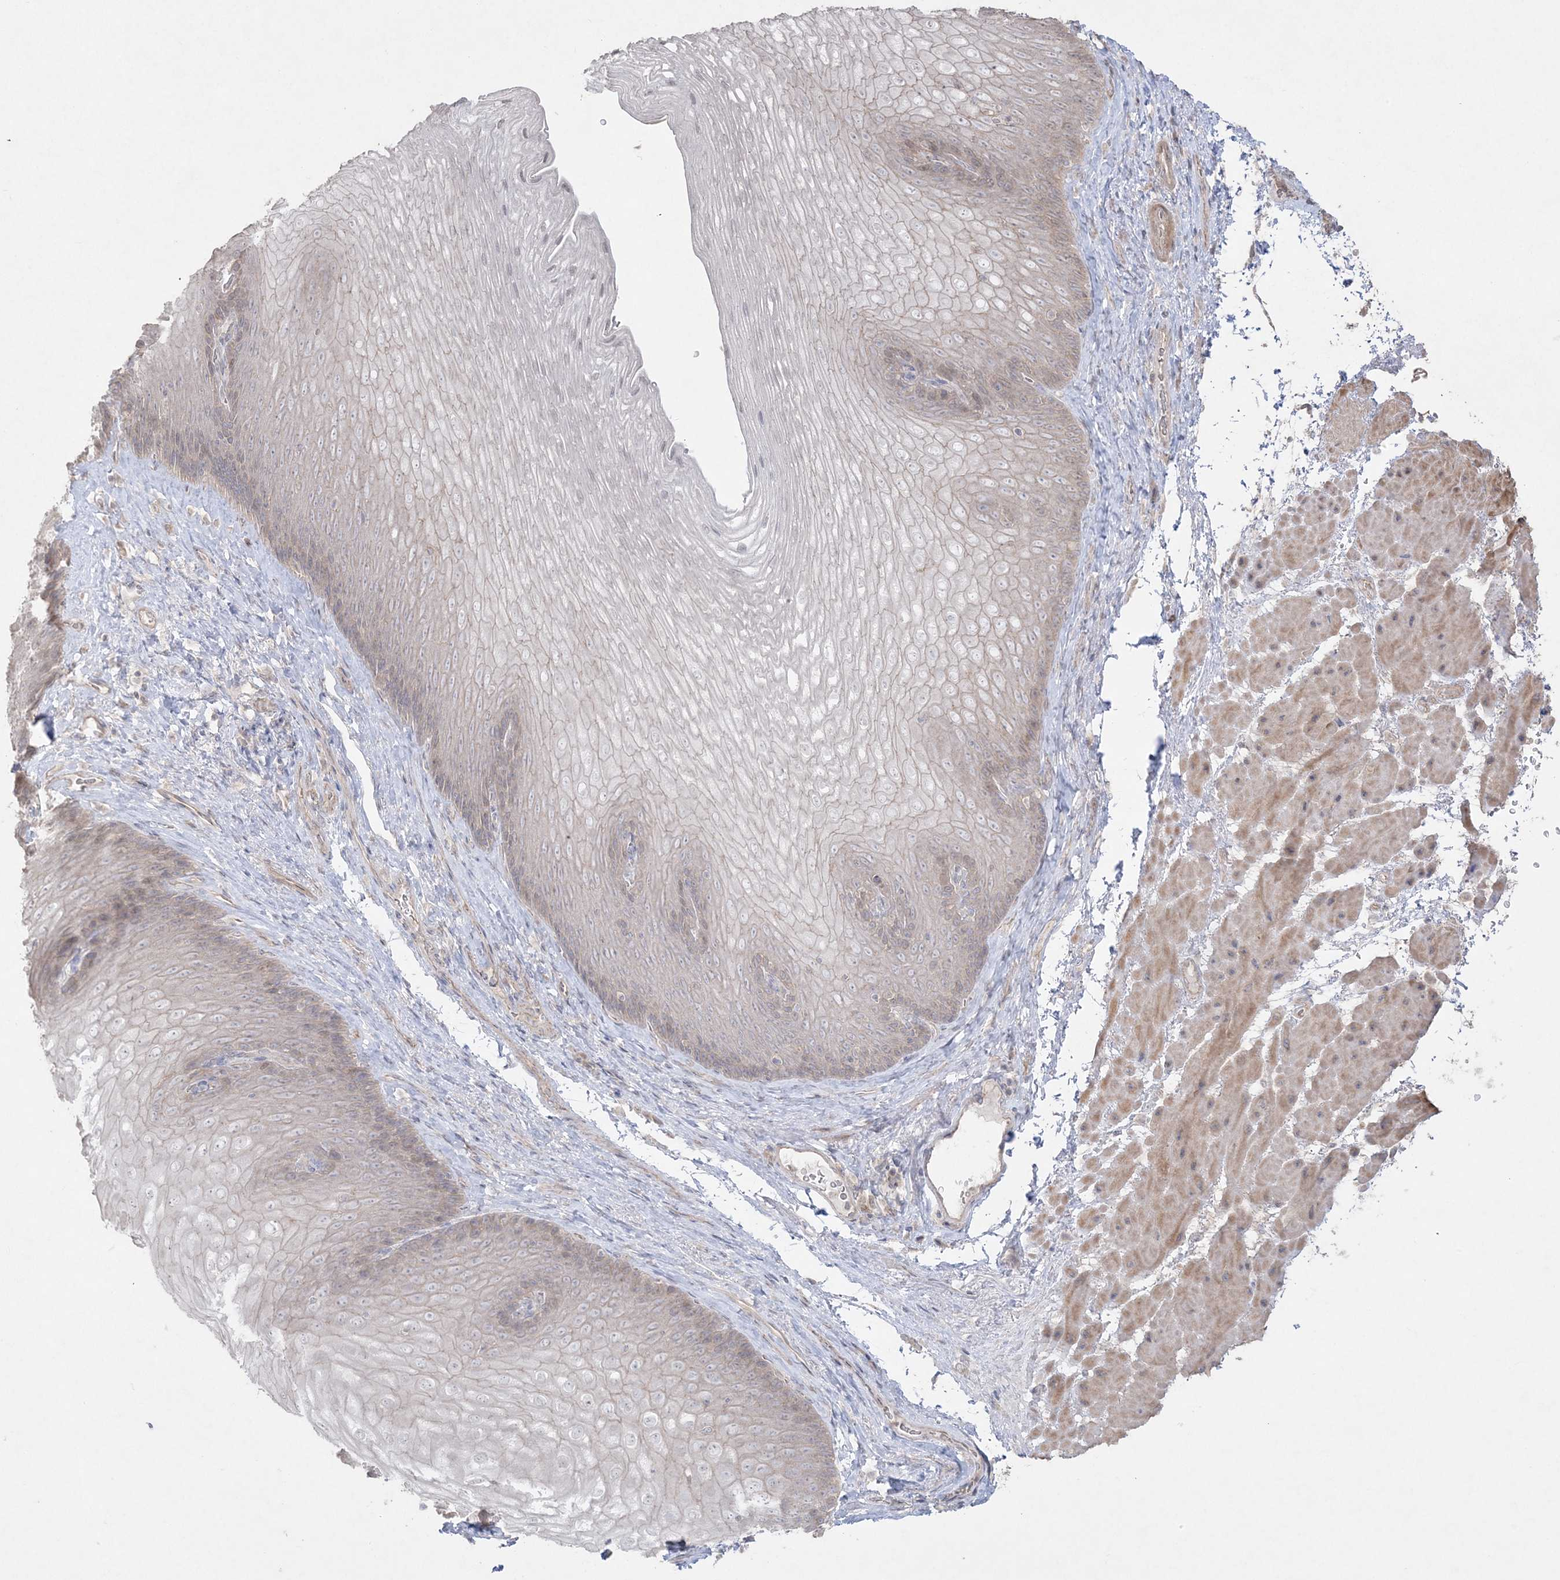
{"staining": {"intensity": "weak", "quantity": "<25%", "location": "cytoplasmic/membranous"}, "tissue": "esophagus", "cell_type": "Squamous epithelial cells", "image_type": "normal", "snomed": [{"axis": "morphology", "description": "Normal tissue, NOS"}, {"axis": "topography", "description": "Esophagus"}], "caption": "Protein analysis of unremarkable esophagus shows no significant positivity in squamous epithelial cells.", "gene": "SH3BP4", "patient": {"sex": "female", "age": 66}}